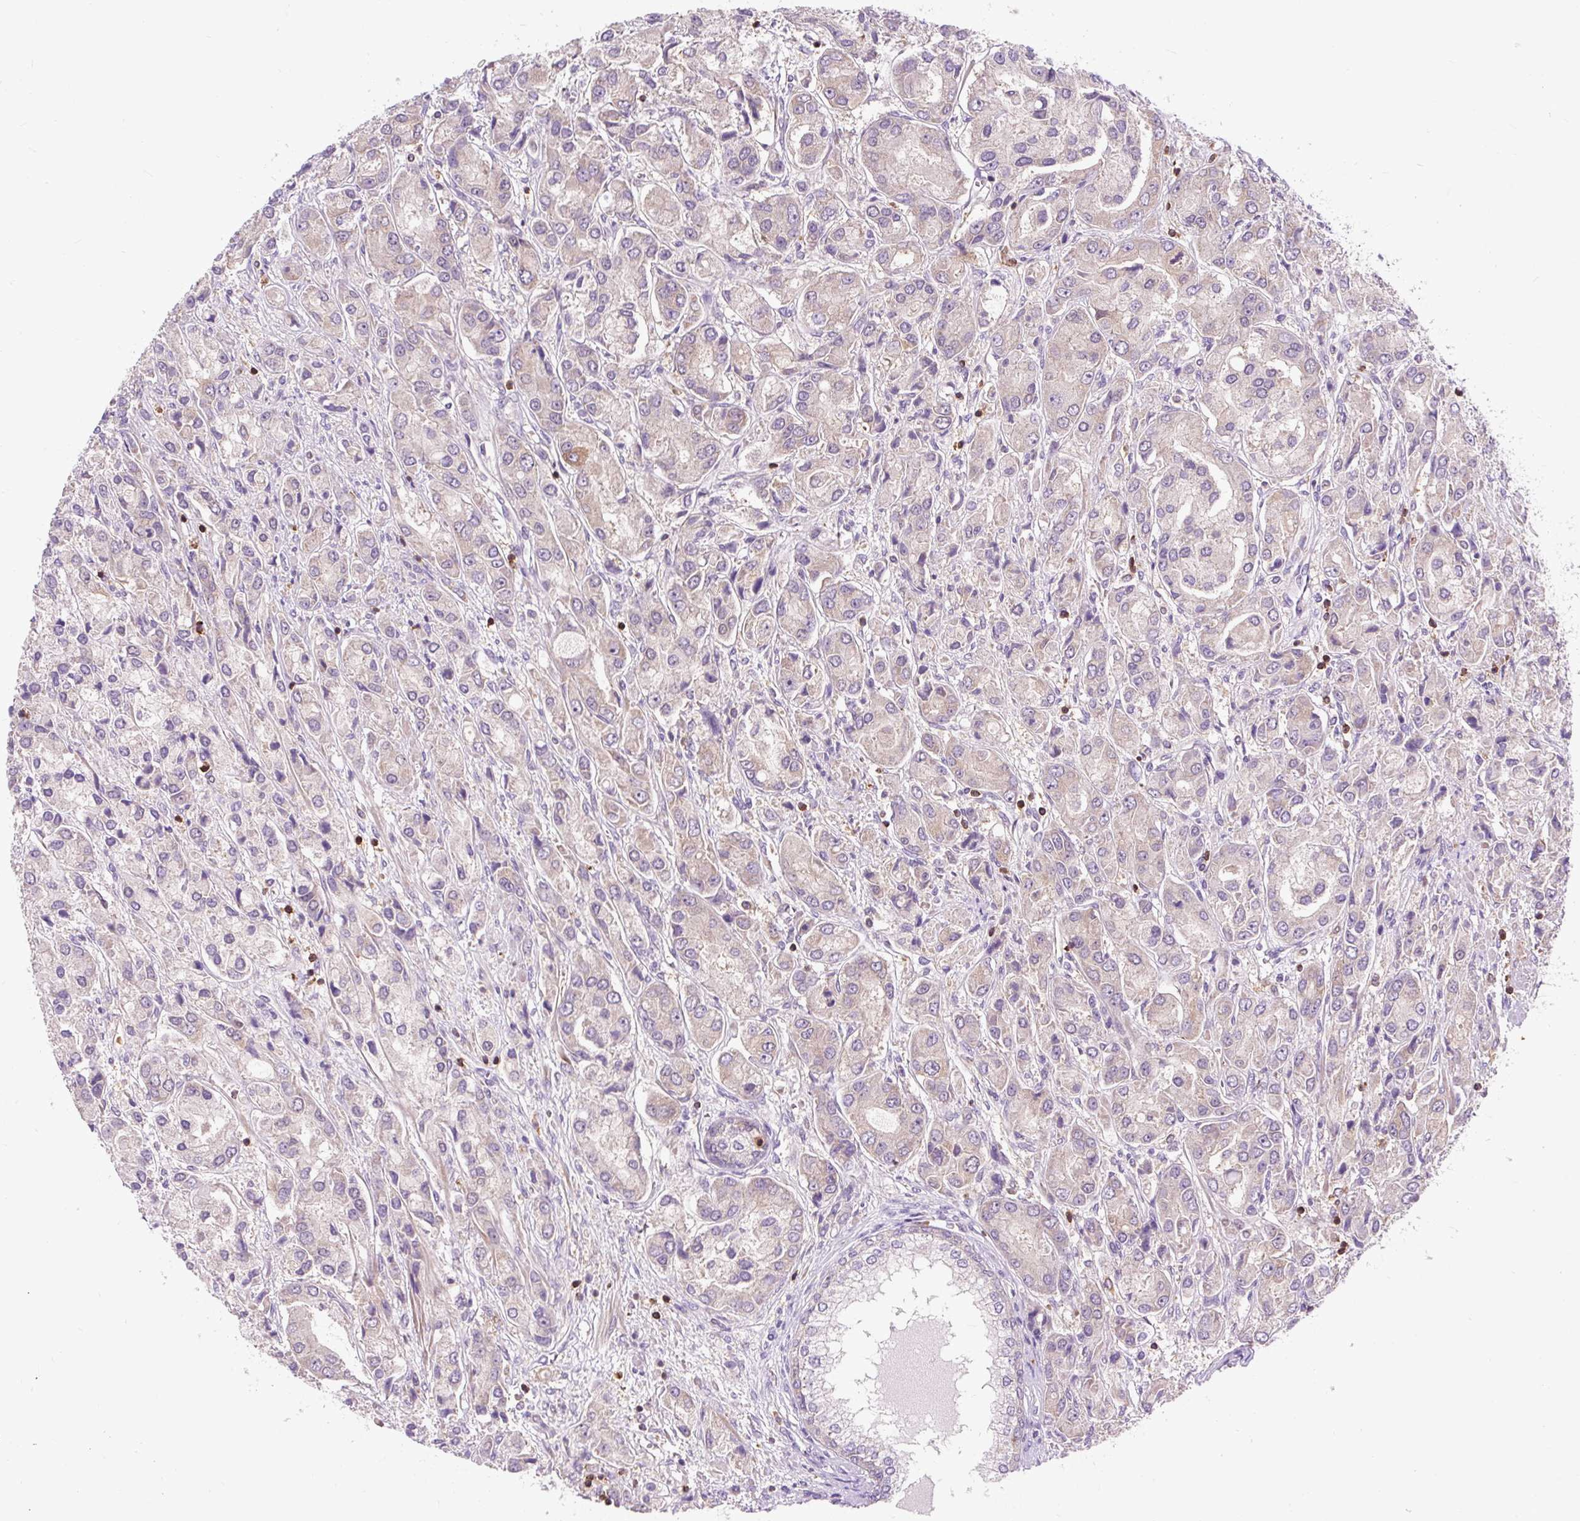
{"staining": {"intensity": "weak", "quantity": "<25%", "location": "cytoplasmic/membranous"}, "tissue": "prostate cancer", "cell_type": "Tumor cells", "image_type": "cancer", "snomed": [{"axis": "morphology", "description": "Adenocarcinoma, High grade"}, {"axis": "topography", "description": "Prostate"}], "caption": "The histopathology image displays no staining of tumor cells in prostate high-grade adenocarcinoma.", "gene": "CISD3", "patient": {"sex": "male", "age": 67}}